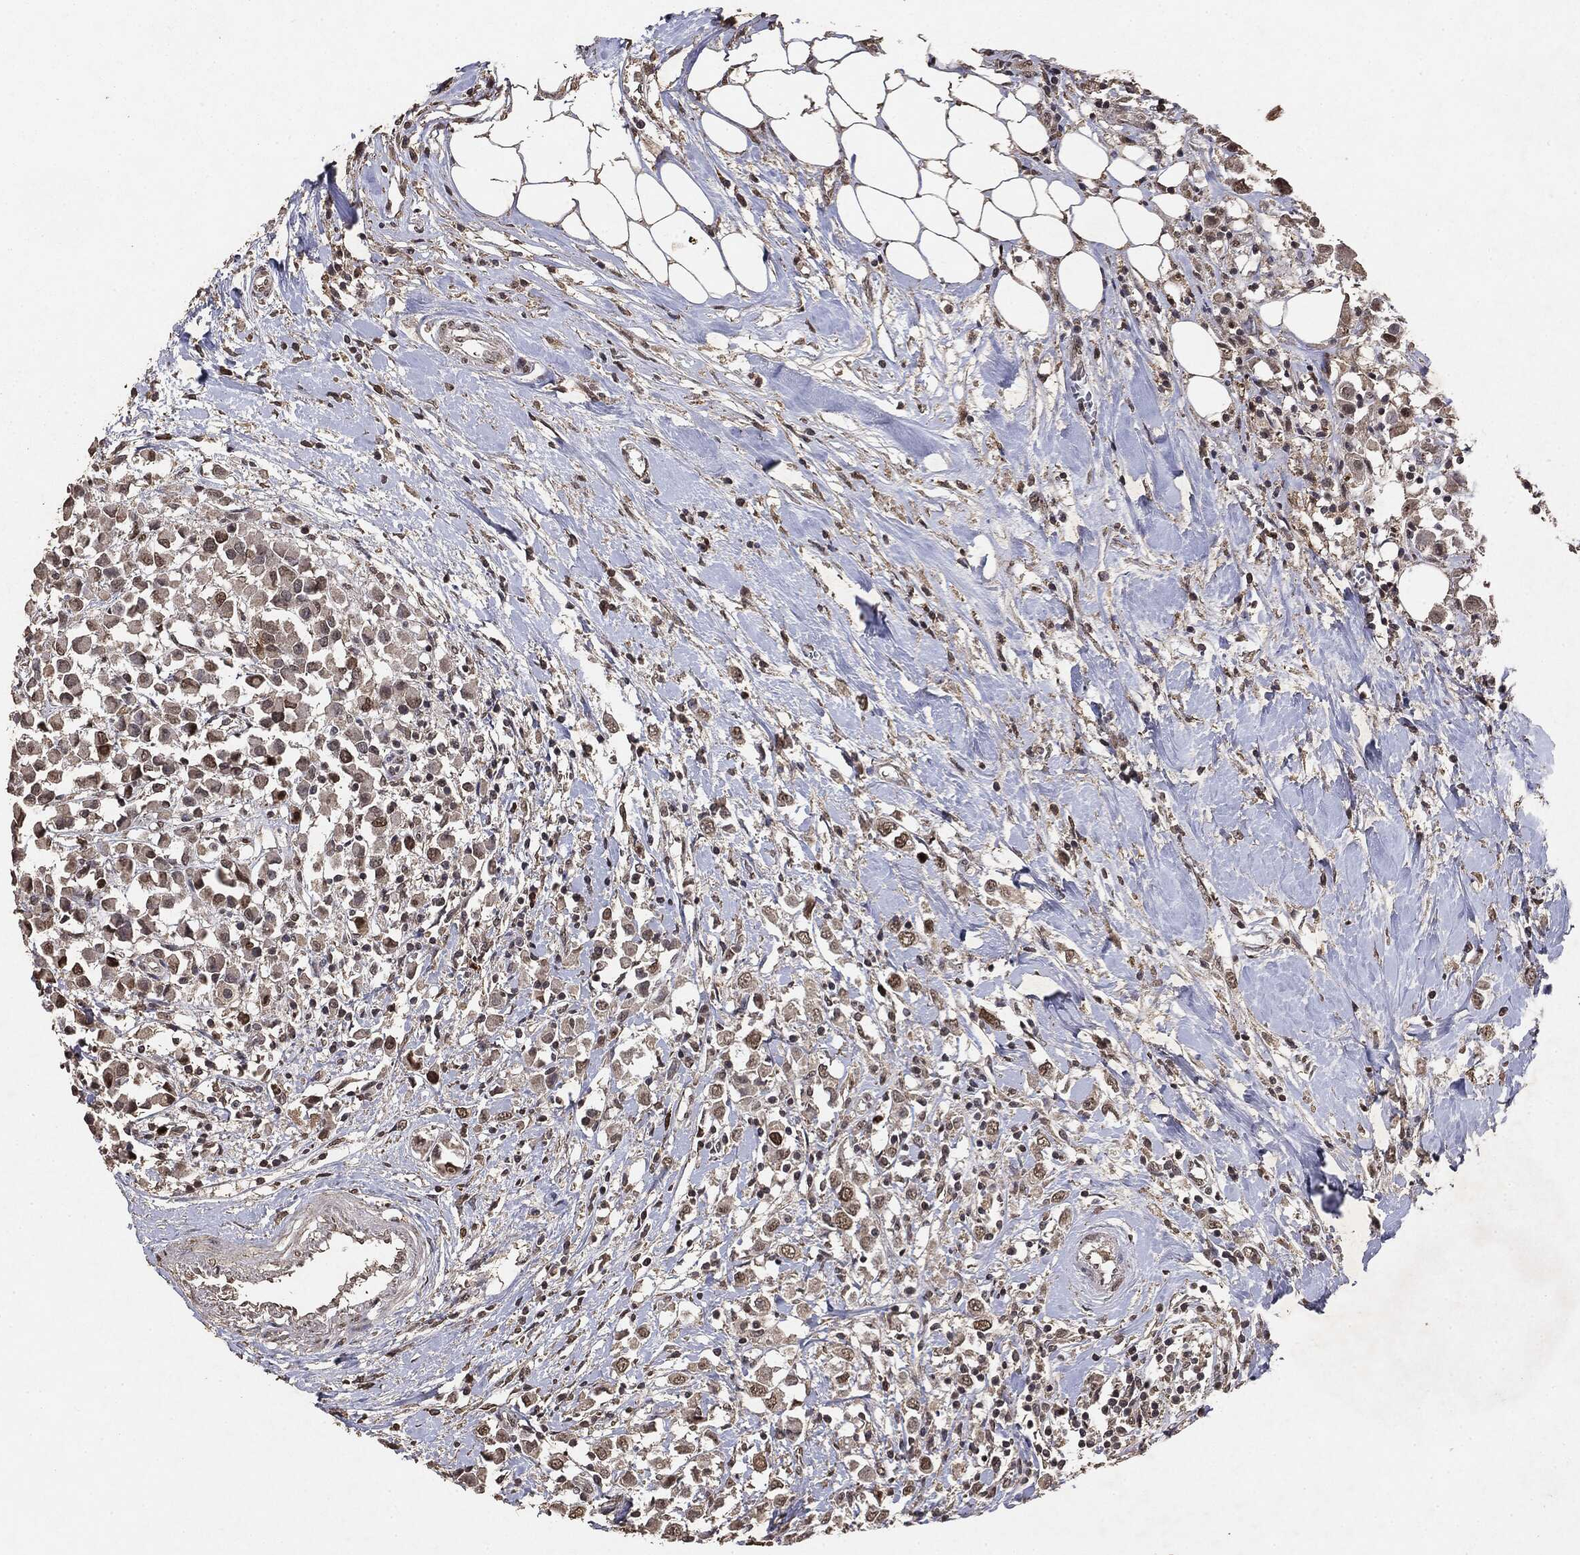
{"staining": {"intensity": "moderate", "quantity": "<25%", "location": "nuclear"}, "tissue": "breast cancer", "cell_type": "Tumor cells", "image_type": "cancer", "snomed": [{"axis": "morphology", "description": "Duct carcinoma"}, {"axis": "topography", "description": "Breast"}], "caption": "DAB (3,3'-diaminobenzidine) immunohistochemical staining of human infiltrating ductal carcinoma (breast) demonstrates moderate nuclear protein positivity in about <25% of tumor cells. (DAB (3,3'-diaminobenzidine) IHC, brown staining for protein, blue staining for nuclei).", "gene": "RAD18", "patient": {"sex": "female", "age": 61}}